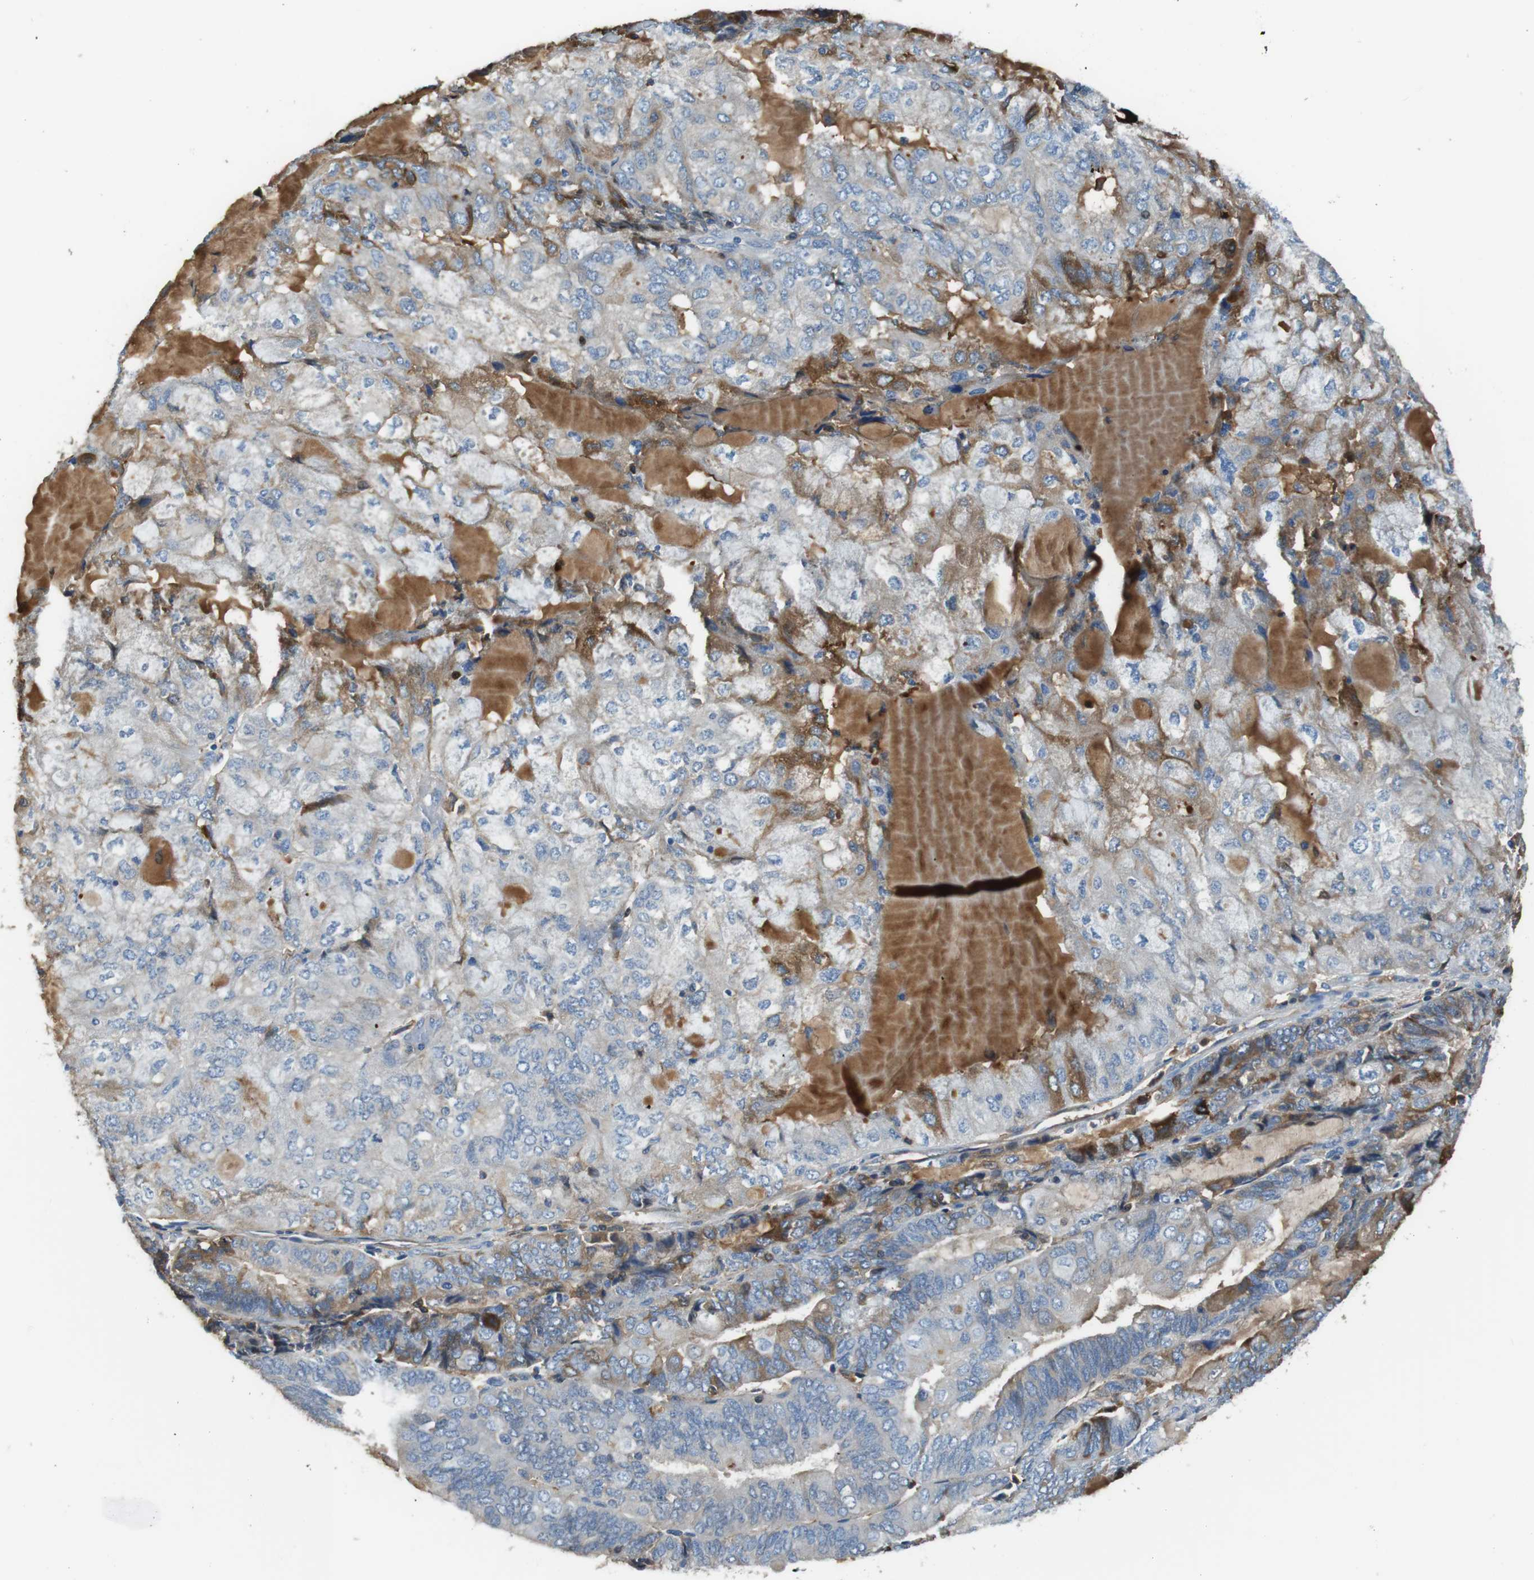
{"staining": {"intensity": "moderate", "quantity": "<25%", "location": "cytoplasmic/membranous"}, "tissue": "endometrial cancer", "cell_type": "Tumor cells", "image_type": "cancer", "snomed": [{"axis": "morphology", "description": "Adenocarcinoma, NOS"}, {"axis": "topography", "description": "Endometrium"}], "caption": "Immunohistochemical staining of human endometrial cancer displays moderate cytoplasmic/membranous protein staining in approximately <25% of tumor cells.", "gene": "TMPRSS15", "patient": {"sex": "female", "age": 81}}